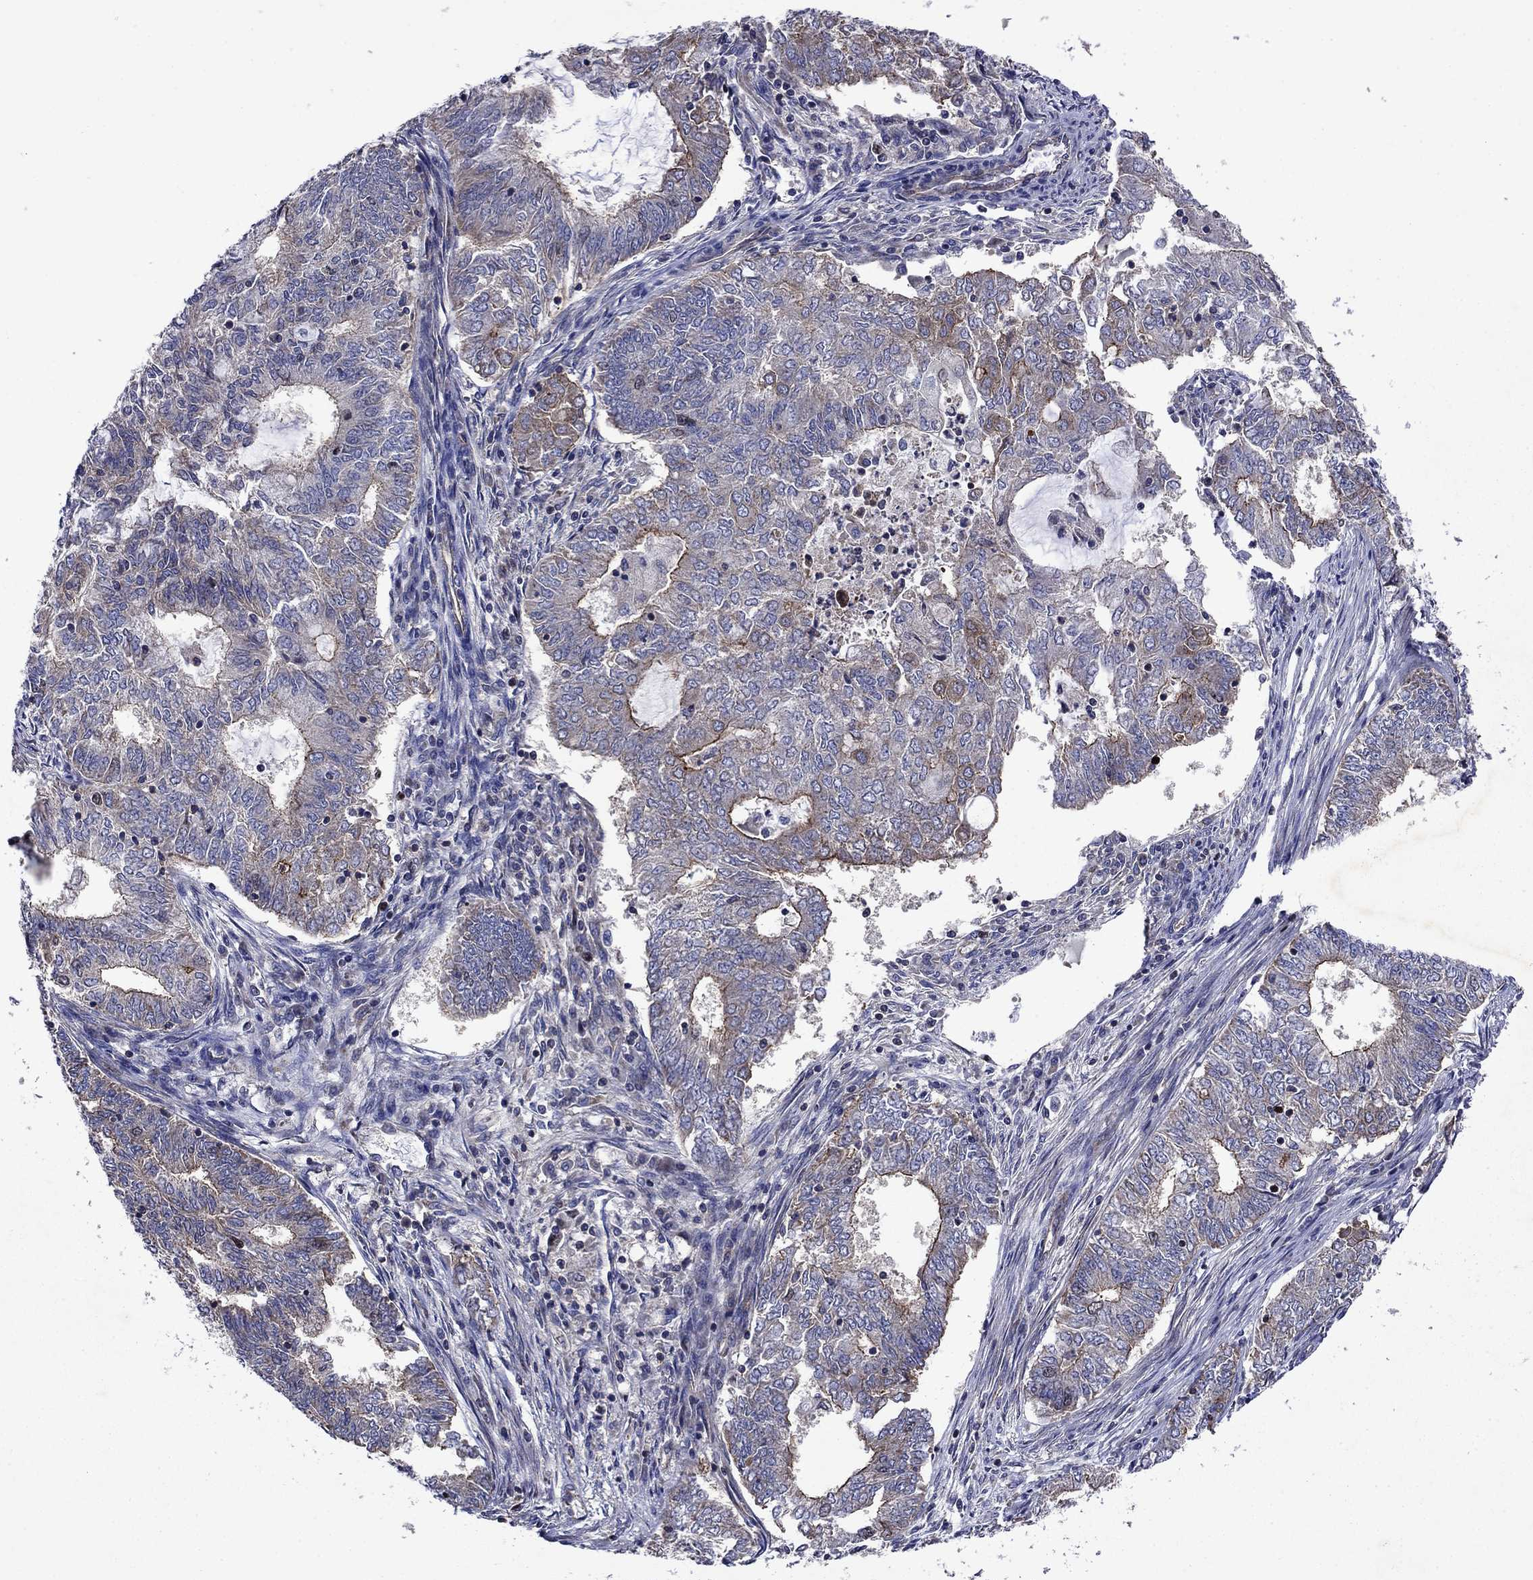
{"staining": {"intensity": "moderate", "quantity": "<25%", "location": "cytoplasmic/membranous"}, "tissue": "endometrial cancer", "cell_type": "Tumor cells", "image_type": "cancer", "snomed": [{"axis": "morphology", "description": "Adenocarcinoma, NOS"}, {"axis": "topography", "description": "Endometrium"}], "caption": "Endometrial cancer tissue reveals moderate cytoplasmic/membranous expression in about <25% of tumor cells, visualized by immunohistochemistry.", "gene": "KIF22", "patient": {"sex": "female", "age": 62}}